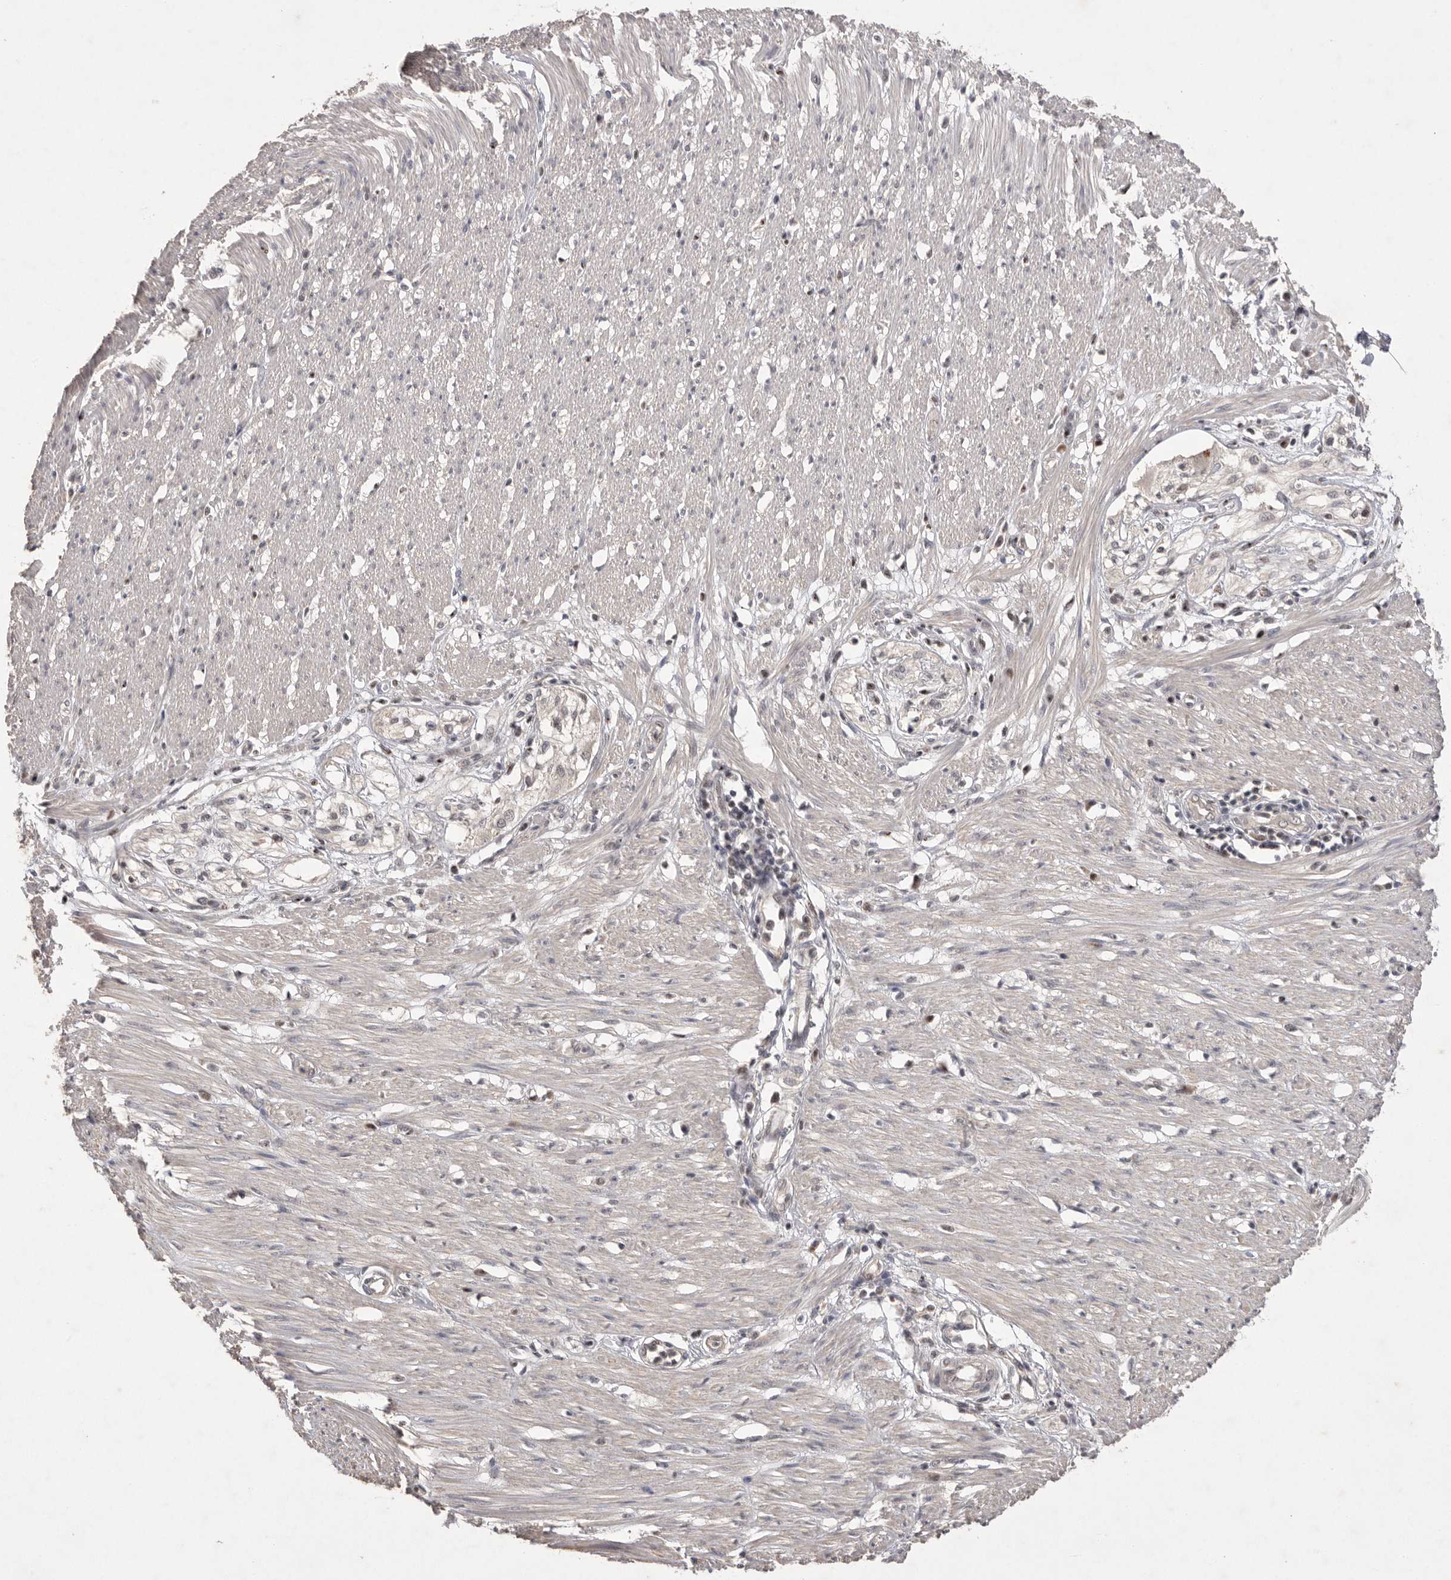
{"staining": {"intensity": "weak", "quantity": "25%-75%", "location": "cytoplasmic/membranous"}, "tissue": "smooth muscle", "cell_type": "Smooth muscle cells", "image_type": "normal", "snomed": [{"axis": "morphology", "description": "Normal tissue, NOS"}, {"axis": "morphology", "description": "Adenocarcinoma, NOS"}, {"axis": "topography", "description": "Colon"}, {"axis": "topography", "description": "Peripheral nerve tissue"}], "caption": "This histopathology image demonstrates immunohistochemistry staining of normal smooth muscle, with low weak cytoplasmic/membranous staining in approximately 25%-75% of smooth muscle cells.", "gene": "HUS1", "patient": {"sex": "male", "age": 14}}